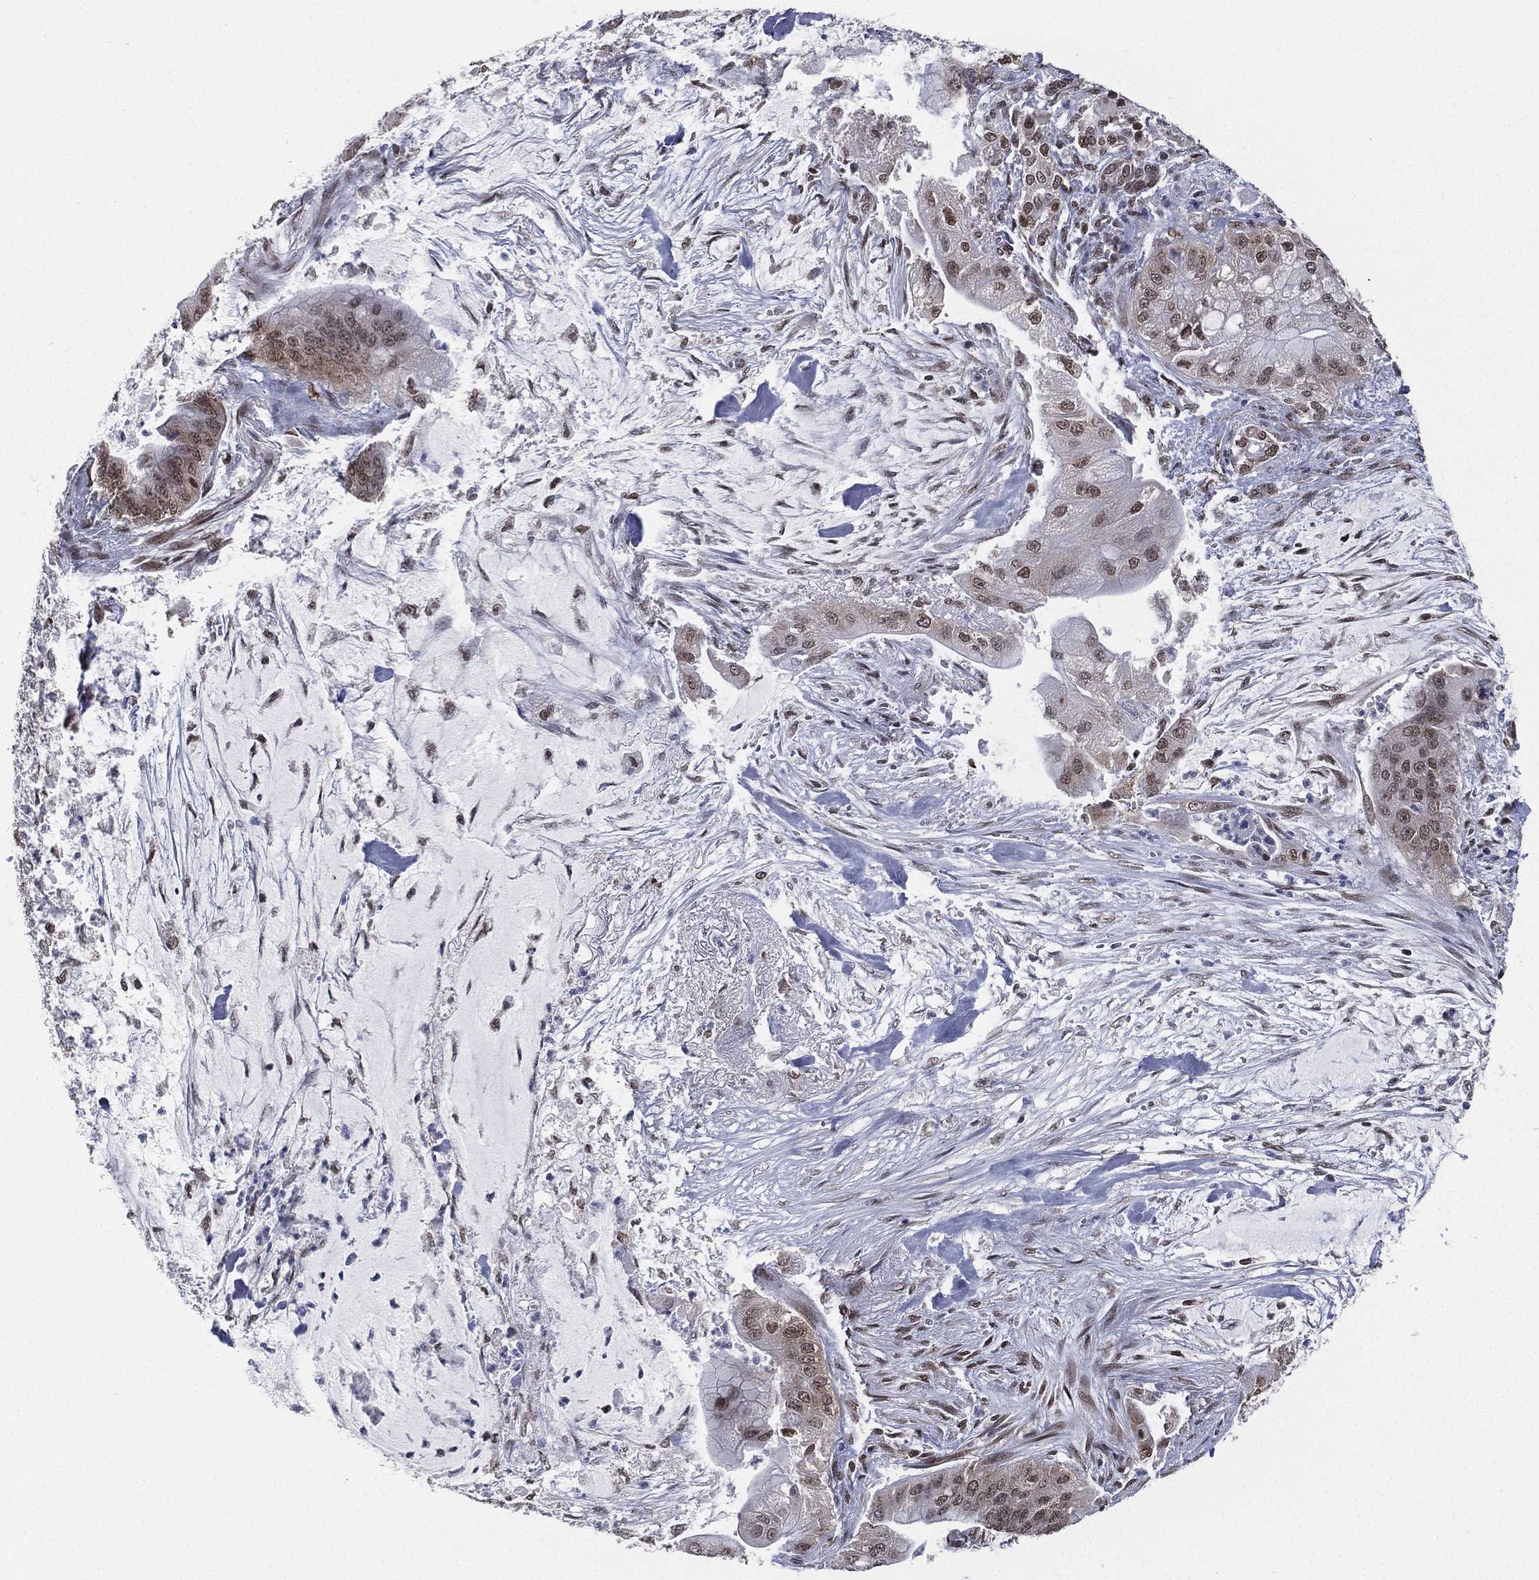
{"staining": {"intensity": "moderate", "quantity": "<25%", "location": "nuclear"}, "tissue": "pancreatic cancer", "cell_type": "Tumor cells", "image_type": "cancer", "snomed": [{"axis": "morphology", "description": "Normal tissue, NOS"}, {"axis": "morphology", "description": "Inflammation, NOS"}, {"axis": "morphology", "description": "Adenocarcinoma, NOS"}, {"axis": "topography", "description": "Pancreas"}], "caption": "Tumor cells display low levels of moderate nuclear staining in approximately <25% of cells in human pancreatic cancer. The staining was performed using DAB, with brown indicating positive protein expression. Nuclei are stained blue with hematoxylin.", "gene": "FUBP3", "patient": {"sex": "male", "age": 57}}